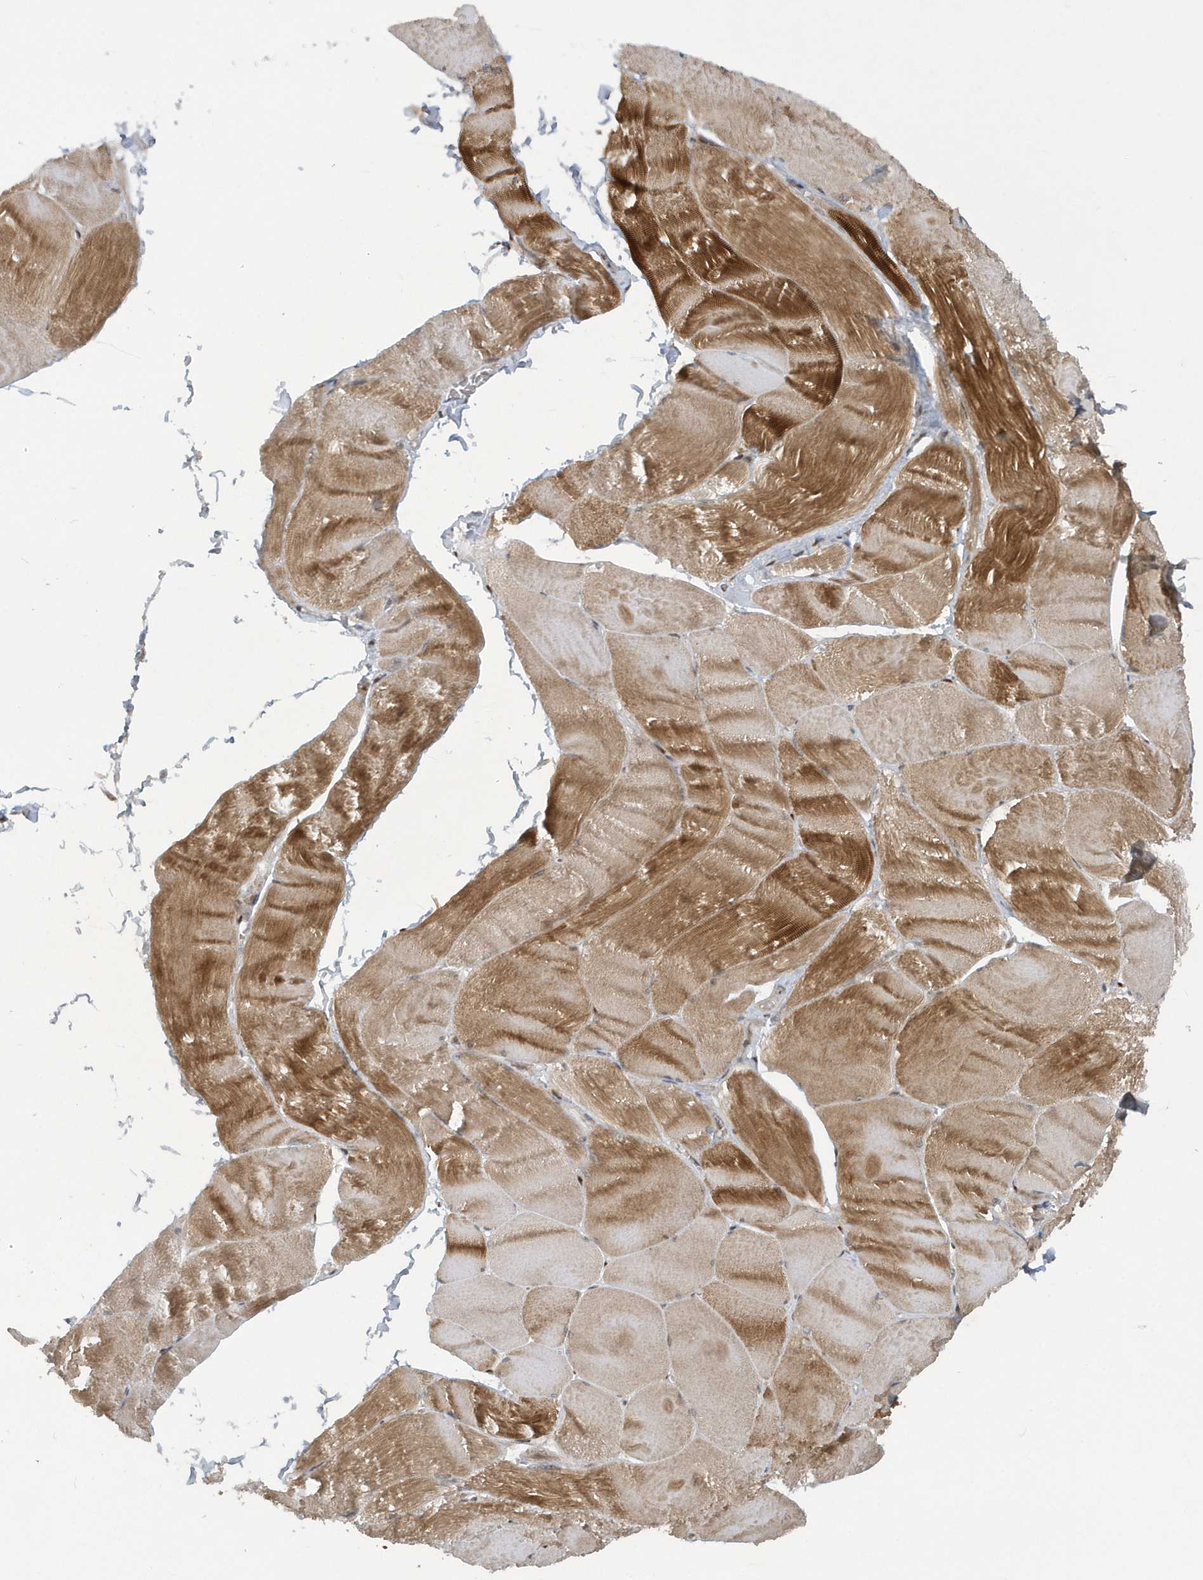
{"staining": {"intensity": "strong", "quantity": ">75%", "location": "cytoplasmic/membranous"}, "tissue": "skeletal muscle", "cell_type": "Myocytes", "image_type": "normal", "snomed": [{"axis": "morphology", "description": "Normal tissue, NOS"}, {"axis": "morphology", "description": "Basal cell carcinoma"}, {"axis": "topography", "description": "Skeletal muscle"}], "caption": "Skeletal muscle stained with a protein marker demonstrates strong staining in myocytes.", "gene": "ATG4A", "patient": {"sex": "female", "age": 64}}